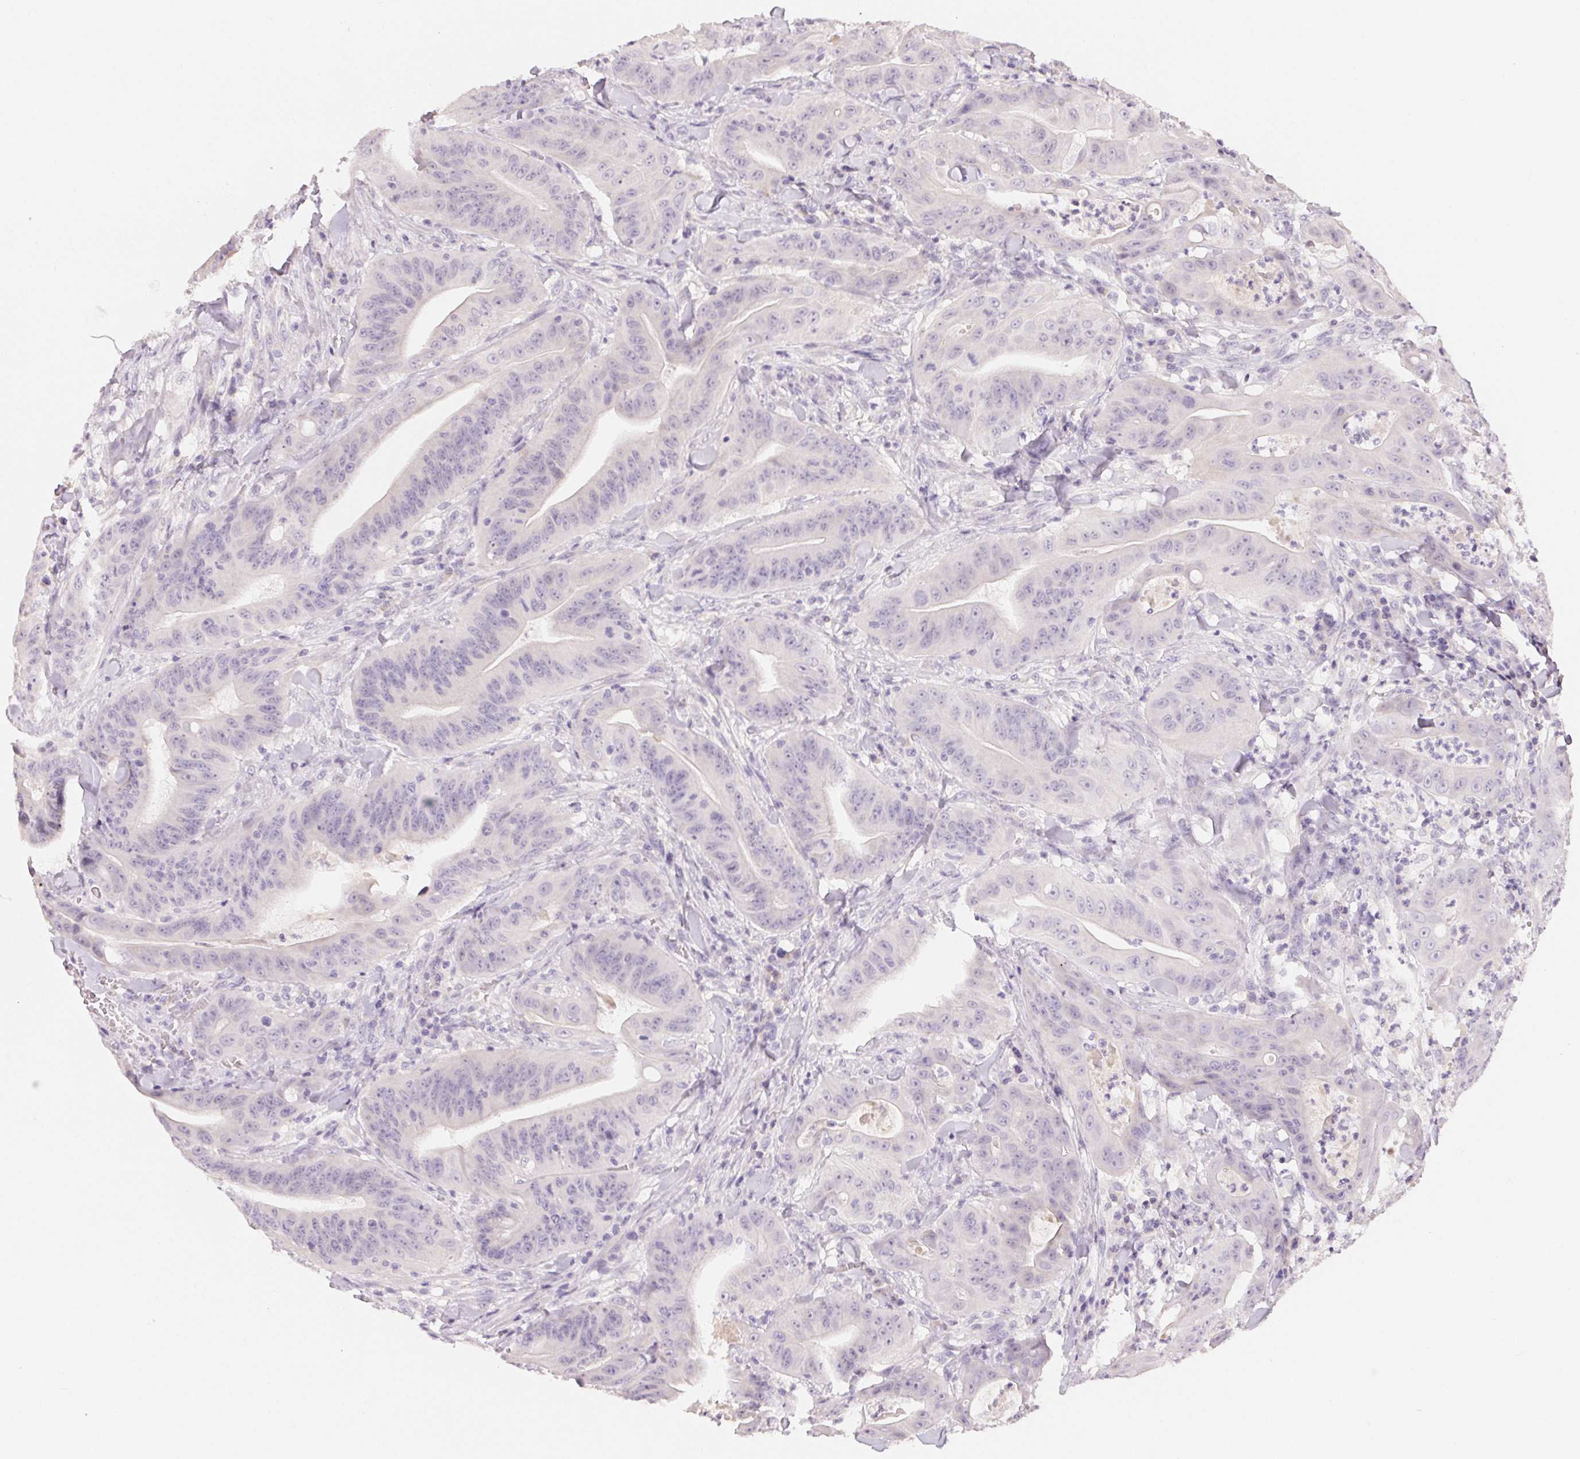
{"staining": {"intensity": "negative", "quantity": "none", "location": "none"}, "tissue": "colorectal cancer", "cell_type": "Tumor cells", "image_type": "cancer", "snomed": [{"axis": "morphology", "description": "Adenocarcinoma, NOS"}, {"axis": "topography", "description": "Colon"}], "caption": "Colorectal cancer was stained to show a protein in brown. There is no significant expression in tumor cells.", "gene": "MIOX", "patient": {"sex": "male", "age": 33}}